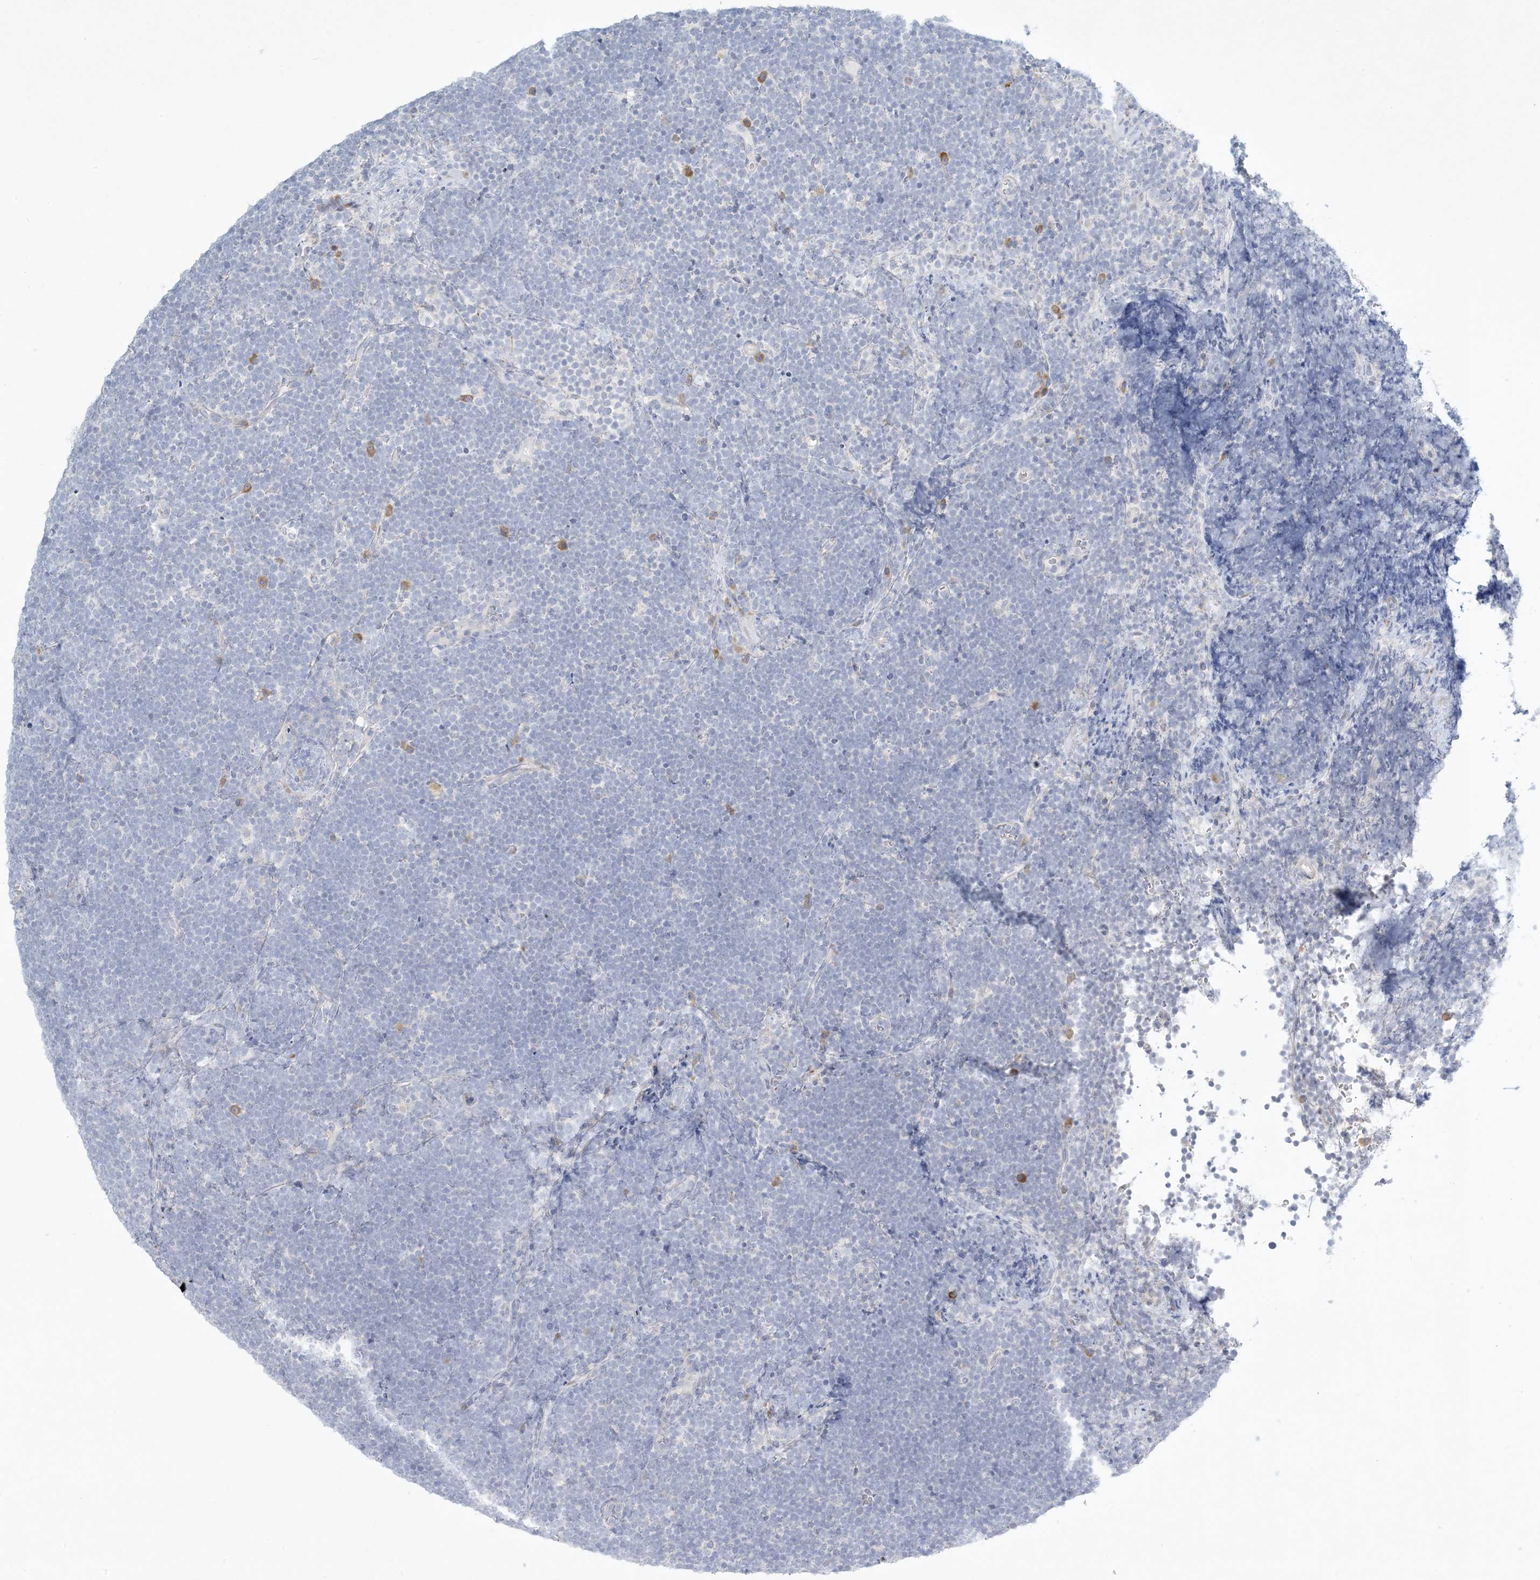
{"staining": {"intensity": "negative", "quantity": "none", "location": "none"}, "tissue": "lymphoma", "cell_type": "Tumor cells", "image_type": "cancer", "snomed": [{"axis": "morphology", "description": "Malignant lymphoma, non-Hodgkin's type, High grade"}, {"axis": "topography", "description": "Lymph node"}], "caption": "This photomicrograph is of malignant lymphoma, non-Hodgkin's type (high-grade) stained with immunohistochemistry (IHC) to label a protein in brown with the nuclei are counter-stained blue. There is no positivity in tumor cells.", "gene": "ZNF385D", "patient": {"sex": "male", "age": 13}}